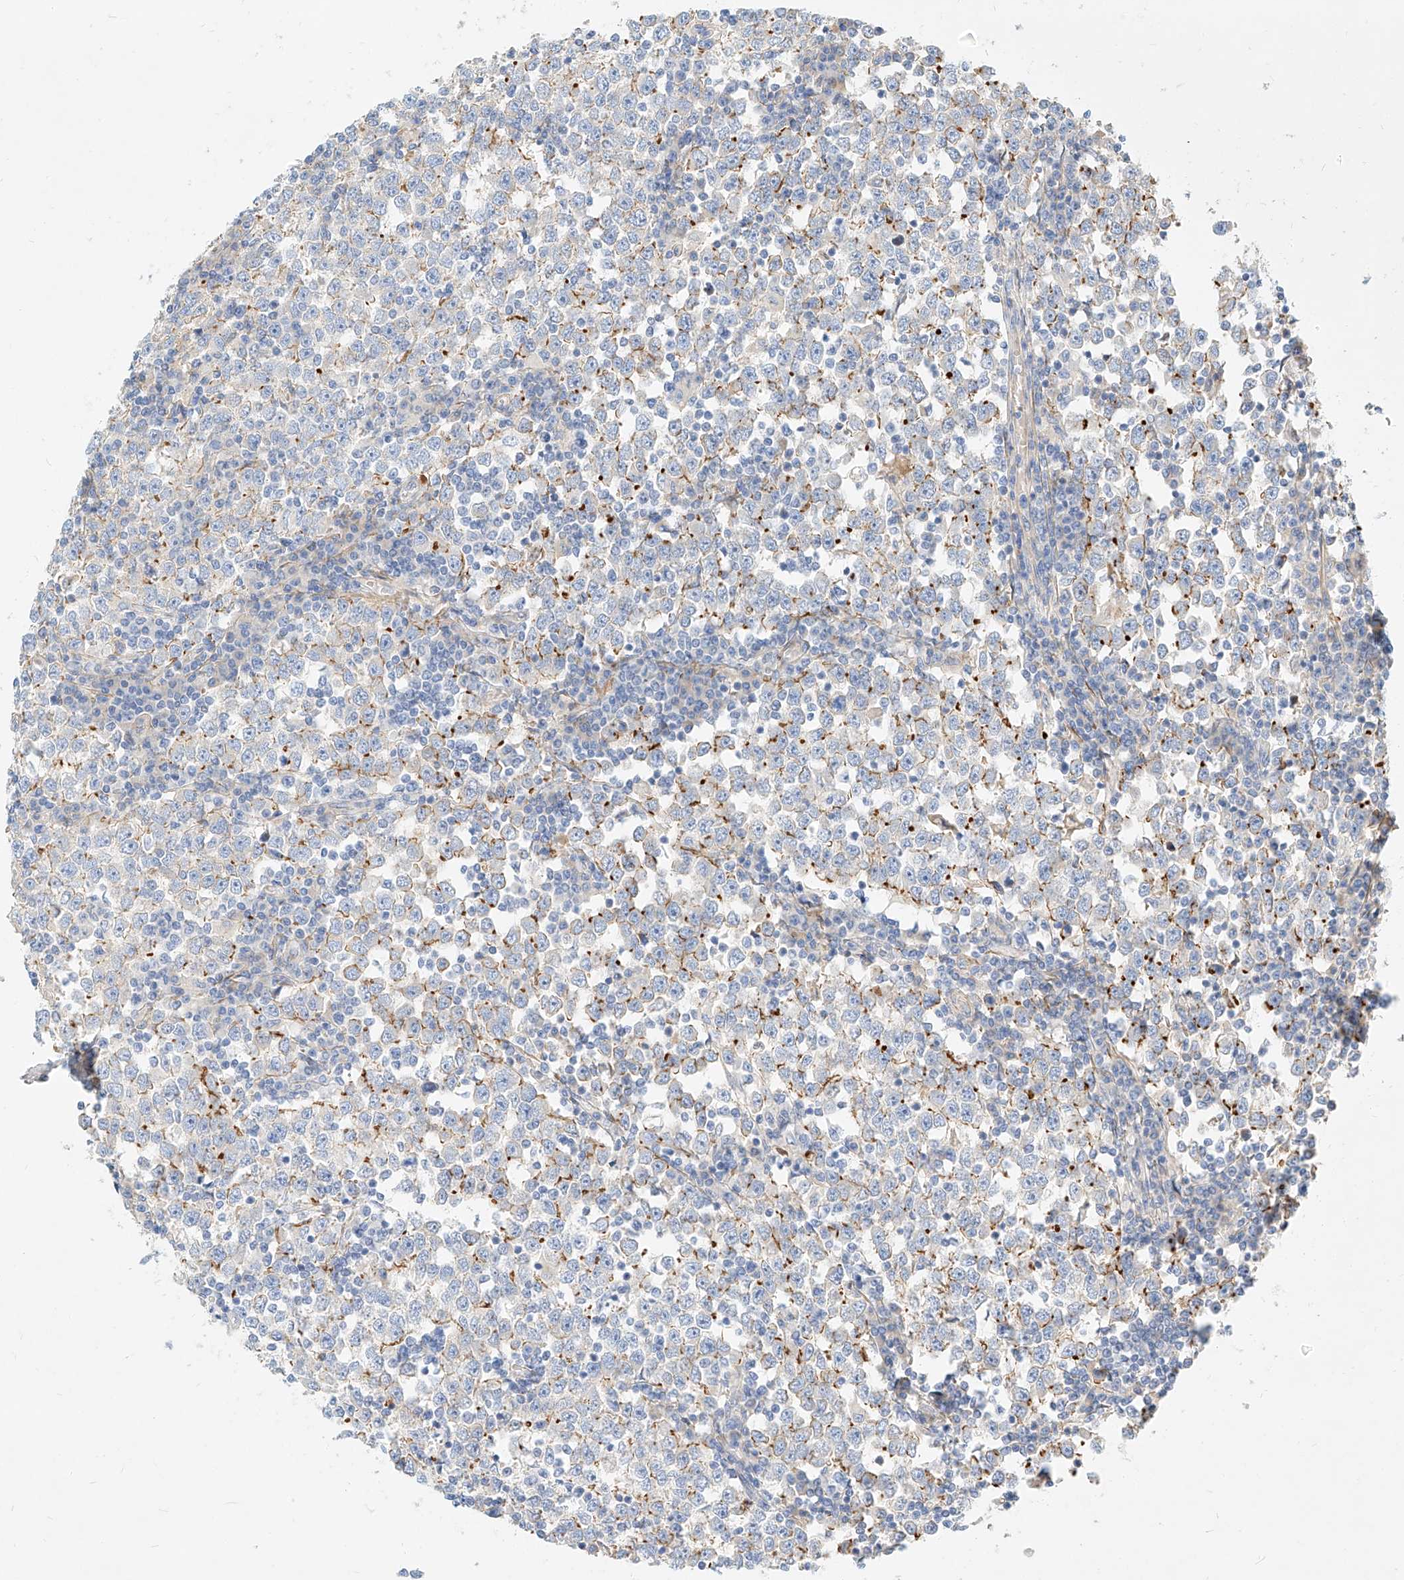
{"staining": {"intensity": "negative", "quantity": "none", "location": "none"}, "tissue": "testis cancer", "cell_type": "Tumor cells", "image_type": "cancer", "snomed": [{"axis": "morphology", "description": "Seminoma, NOS"}, {"axis": "topography", "description": "Testis"}], "caption": "An immunohistochemistry (IHC) micrograph of seminoma (testis) is shown. There is no staining in tumor cells of seminoma (testis).", "gene": "KCNH5", "patient": {"sex": "male", "age": 65}}